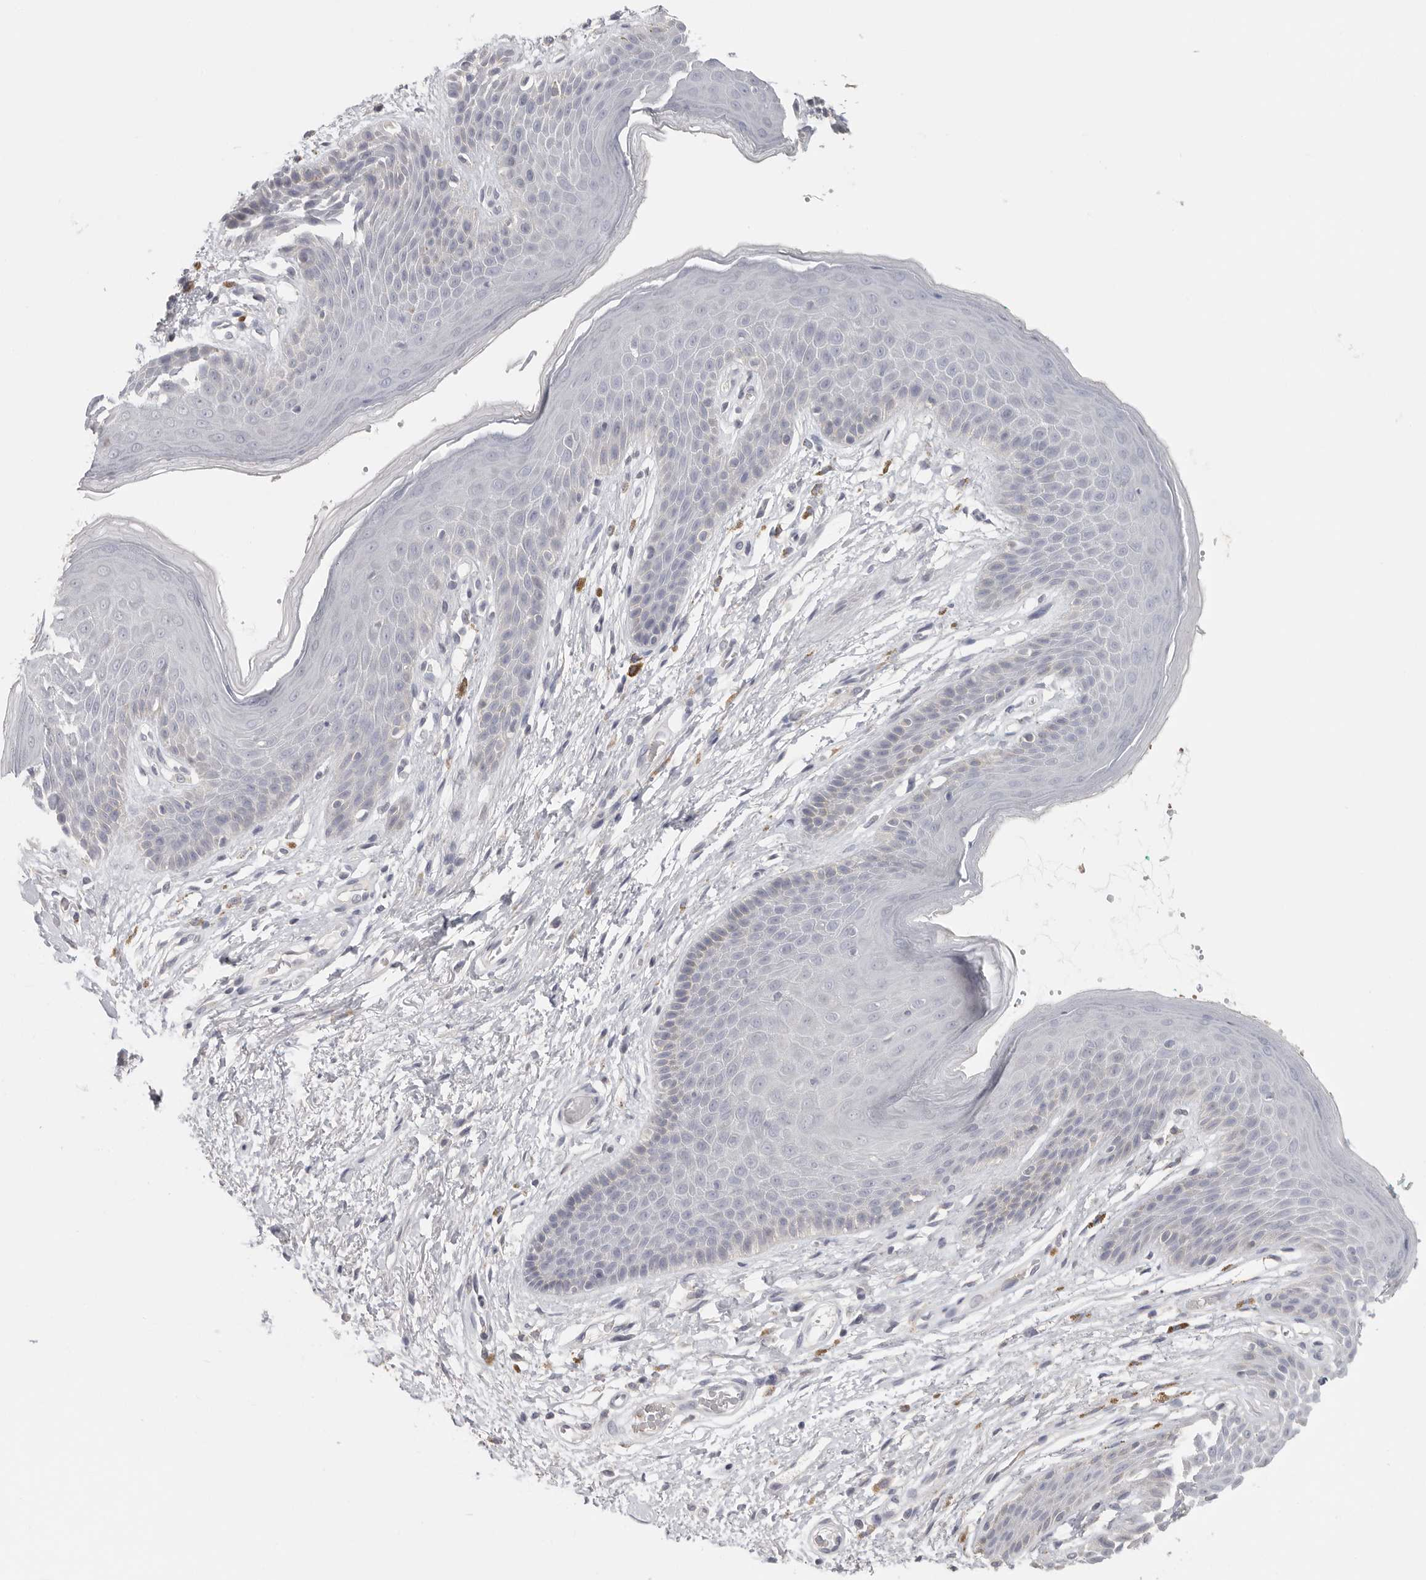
{"staining": {"intensity": "negative", "quantity": "none", "location": "none"}, "tissue": "skin", "cell_type": "Epidermal cells", "image_type": "normal", "snomed": [{"axis": "morphology", "description": "Normal tissue, NOS"}, {"axis": "topography", "description": "Anal"}], "caption": "Epidermal cells are negative for protein expression in normal human skin. Nuclei are stained in blue.", "gene": "DNAJC11", "patient": {"sex": "male", "age": 74}}